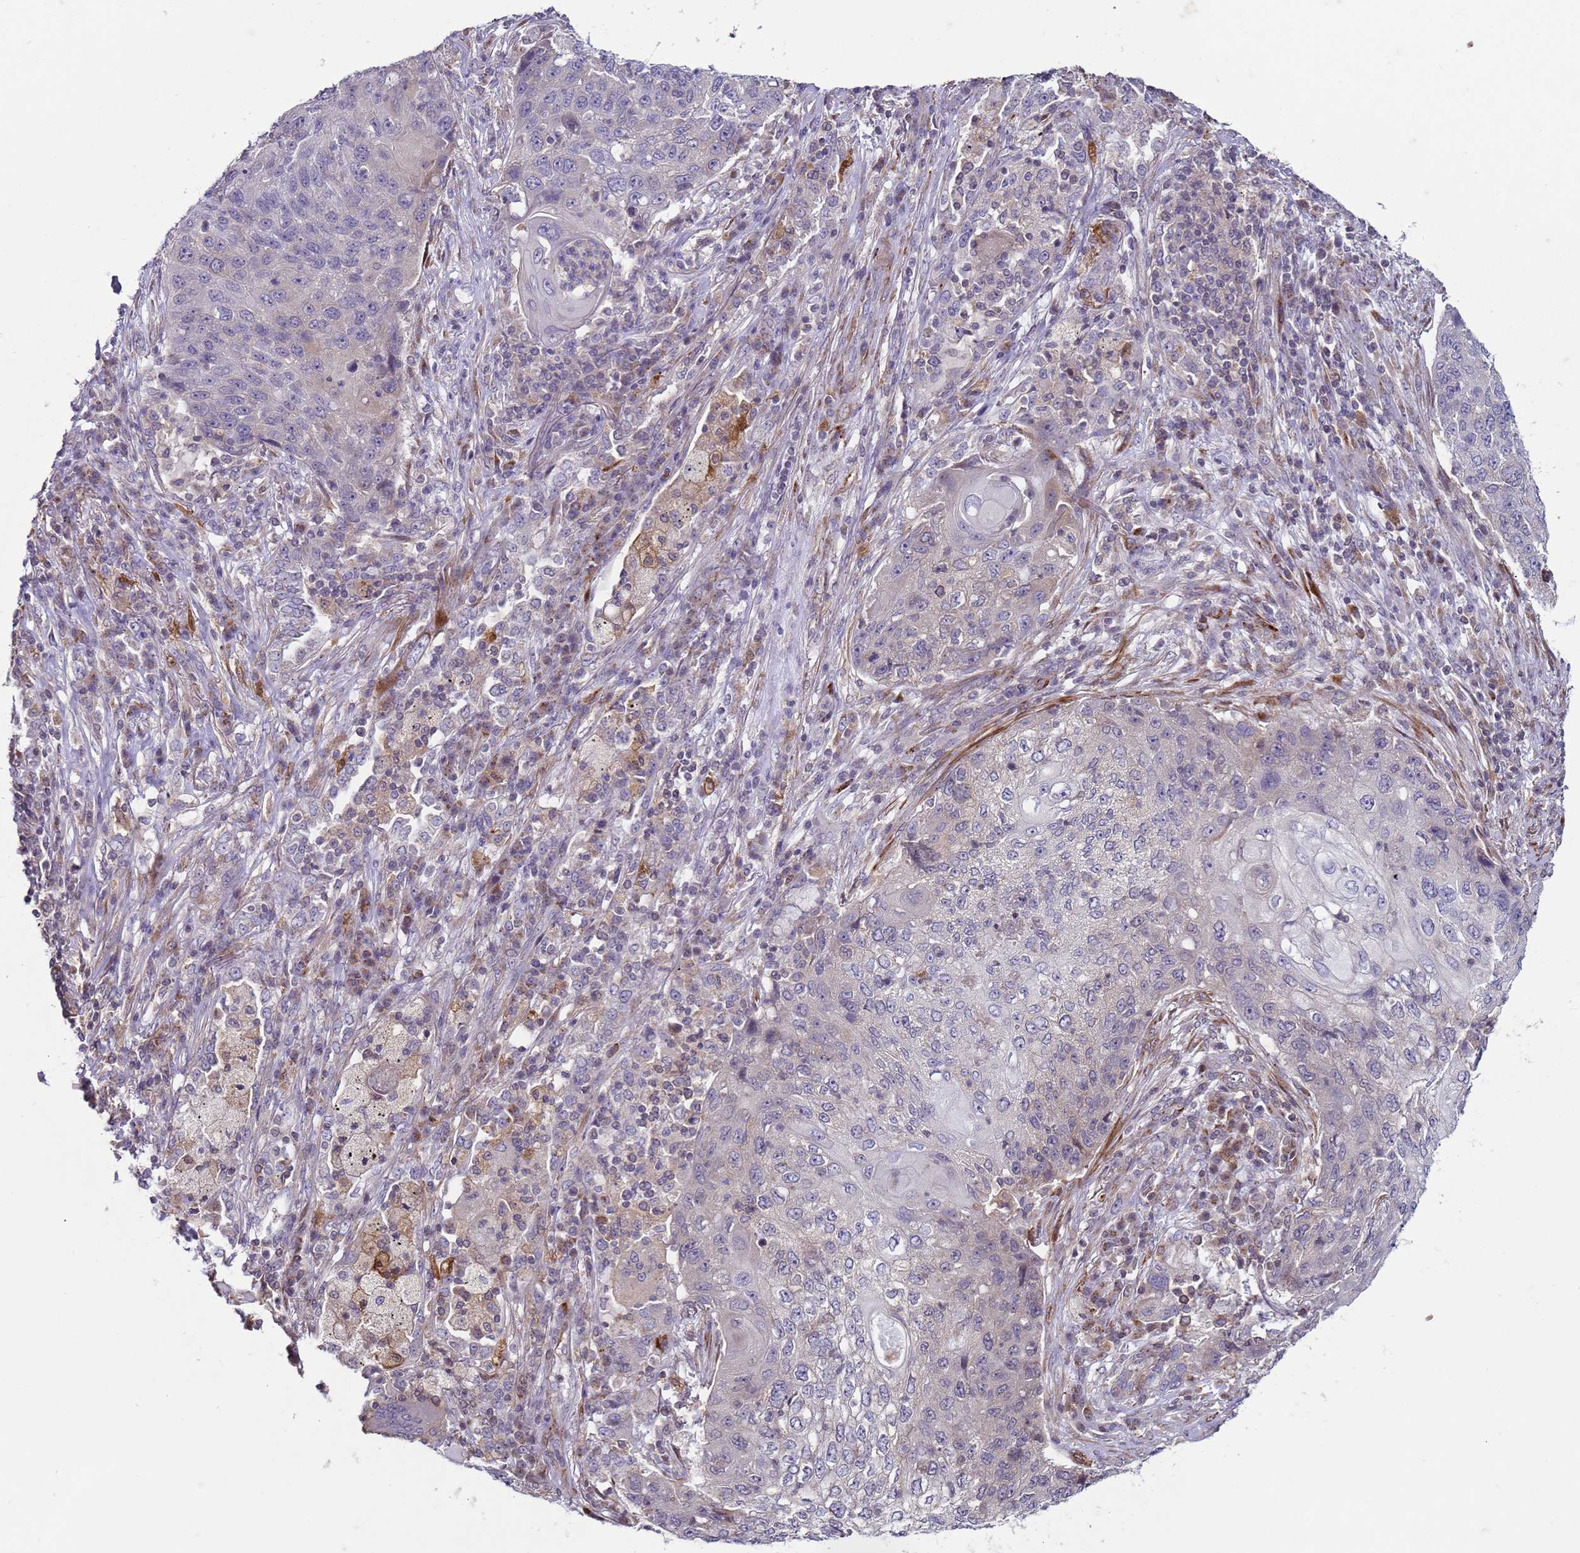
{"staining": {"intensity": "negative", "quantity": "none", "location": "none"}, "tissue": "lung cancer", "cell_type": "Tumor cells", "image_type": "cancer", "snomed": [{"axis": "morphology", "description": "Squamous cell carcinoma, NOS"}, {"axis": "topography", "description": "Lung"}], "caption": "Human lung squamous cell carcinoma stained for a protein using immunohistochemistry (IHC) shows no positivity in tumor cells.", "gene": "SNAPC4", "patient": {"sex": "female", "age": 63}}